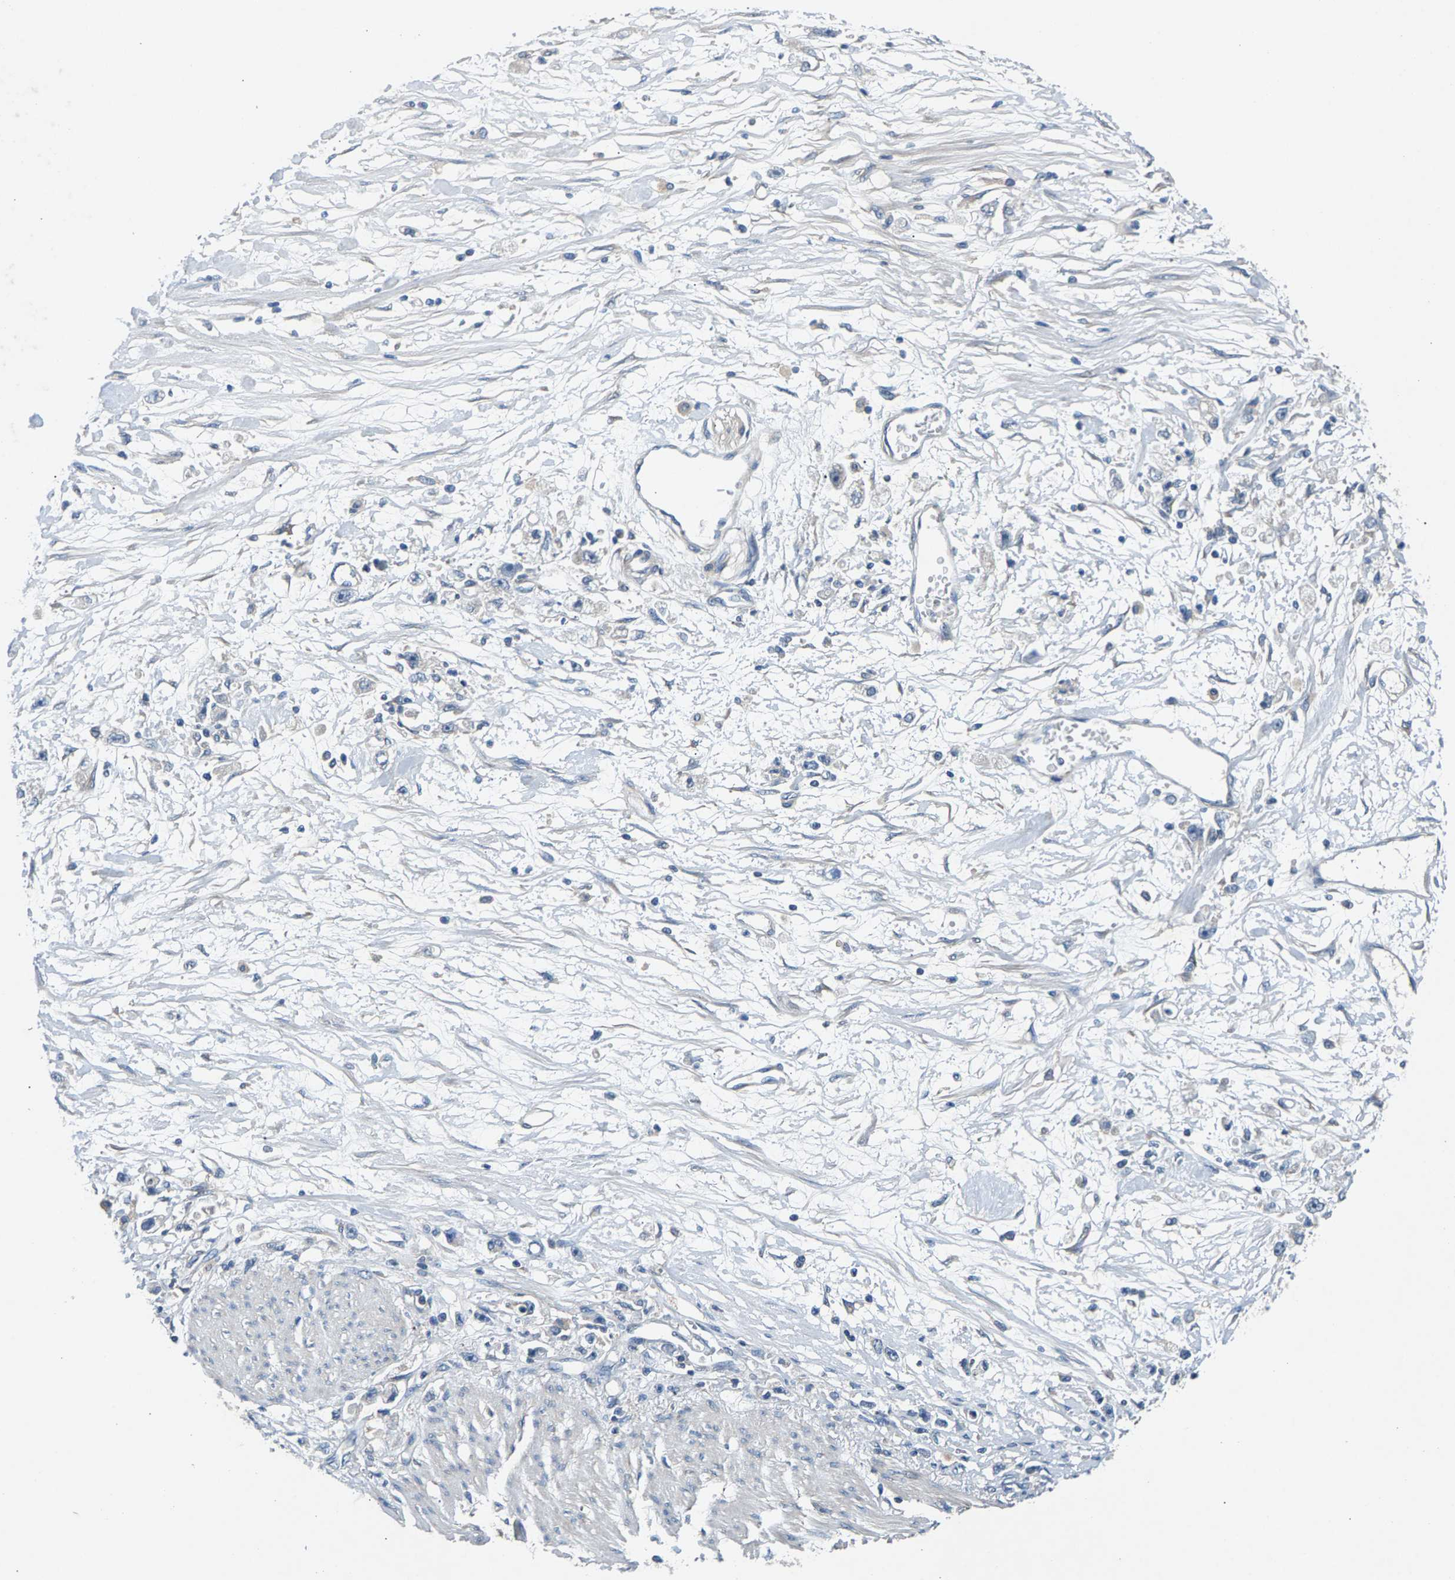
{"staining": {"intensity": "negative", "quantity": "none", "location": "none"}, "tissue": "stomach cancer", "cell_type": "Tumor cells", "image_type": "cancer", "snomed": [{"axis": "morphology", "description": "Adenocarcinoma, NOS"}, {"axis": "topography", "description": "Stomach"}], "caption": "A high-resolution micrograph shows IHC staining of adenocarcinoma (stomach), which reveals no significant staining in tumor cells.", "gene": "NT5C", "patient": {"sex": "female", "age": 59}}